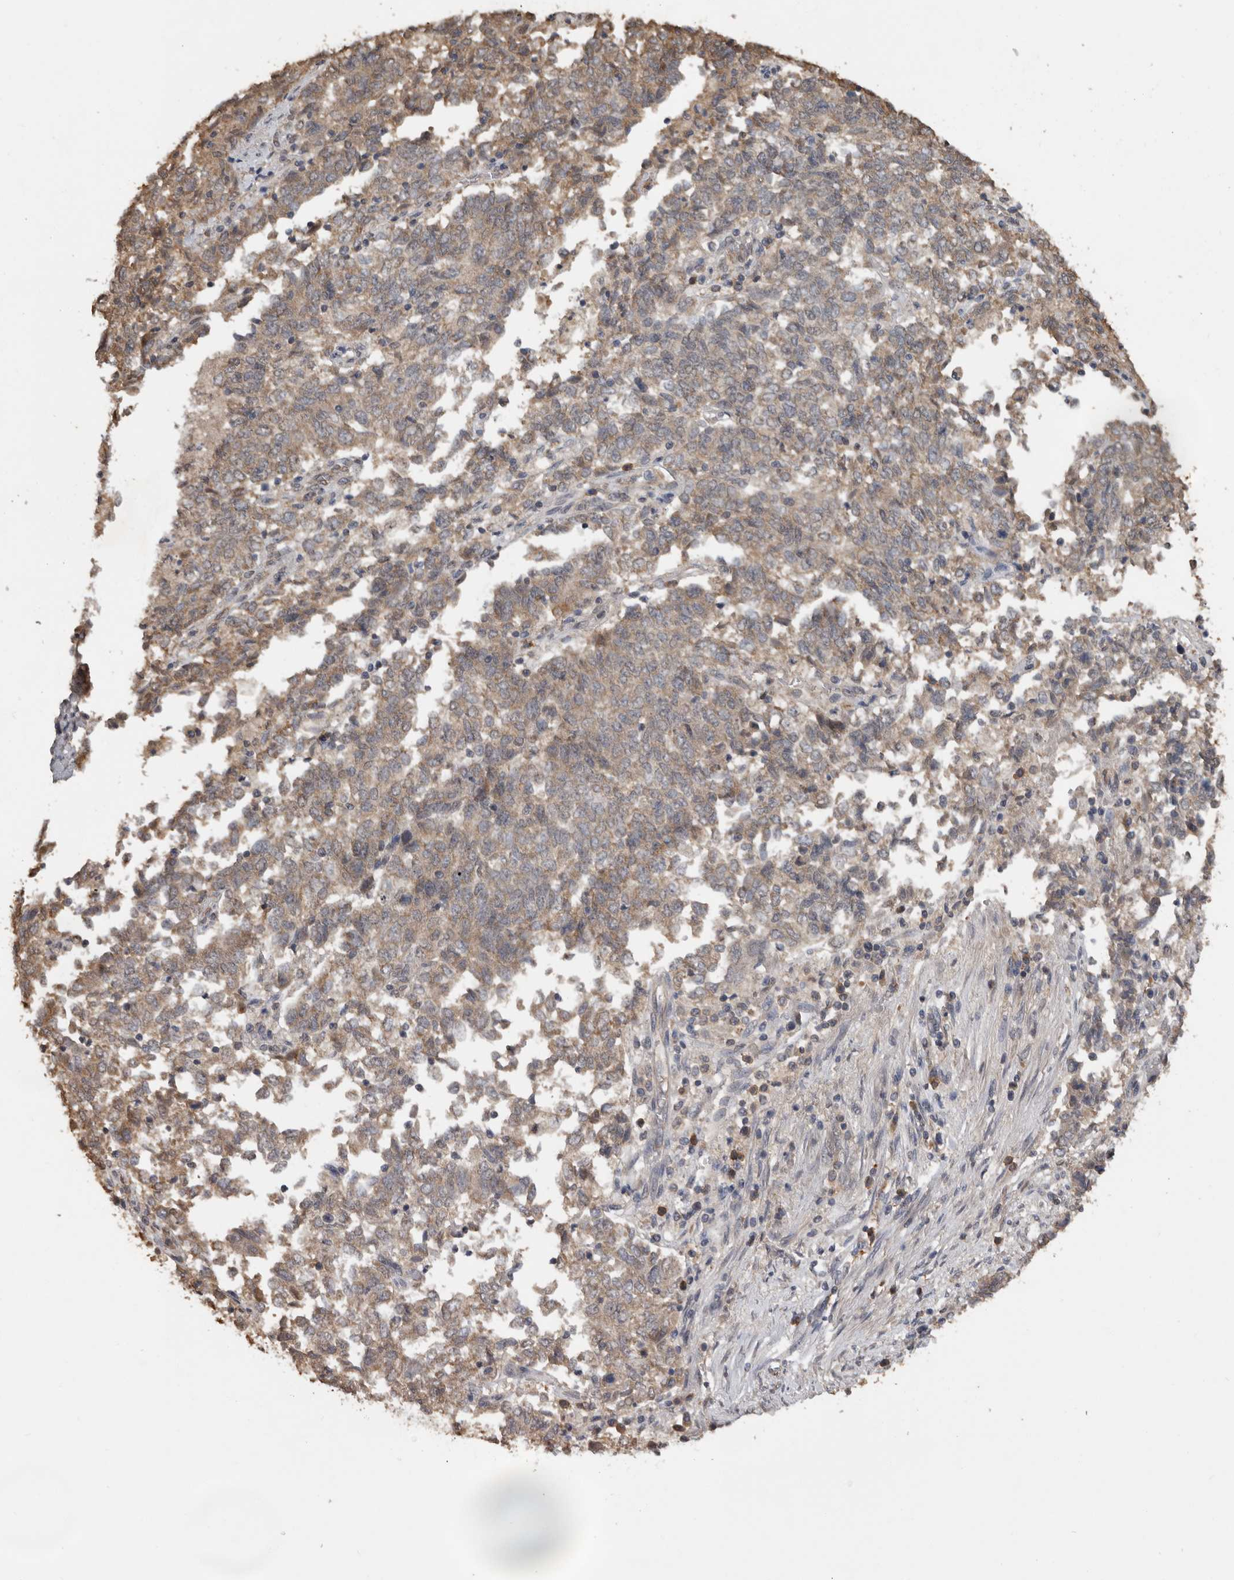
{"staining": {"intensity": "weak", "quantity": "25%-75%", "location": "cytoplasmic/membranous"}, "tissue": "endometrial cancer", "cell_type": "Tumor cells", "image_type": "cancer", "snomed": [{"axis": "morphology", "description": "Adenocarcinoma, NOS"}, {"axis": "topography", "description": "Endometrium"}], "caption": "A micrograph of human adenocarcinoma (endometrial) stained for a protein displays weak cytoplasmic/membranous brown staining in tumor cells.", "gene": "MTF1", "patient": {"sex": "female", "age": 80}}